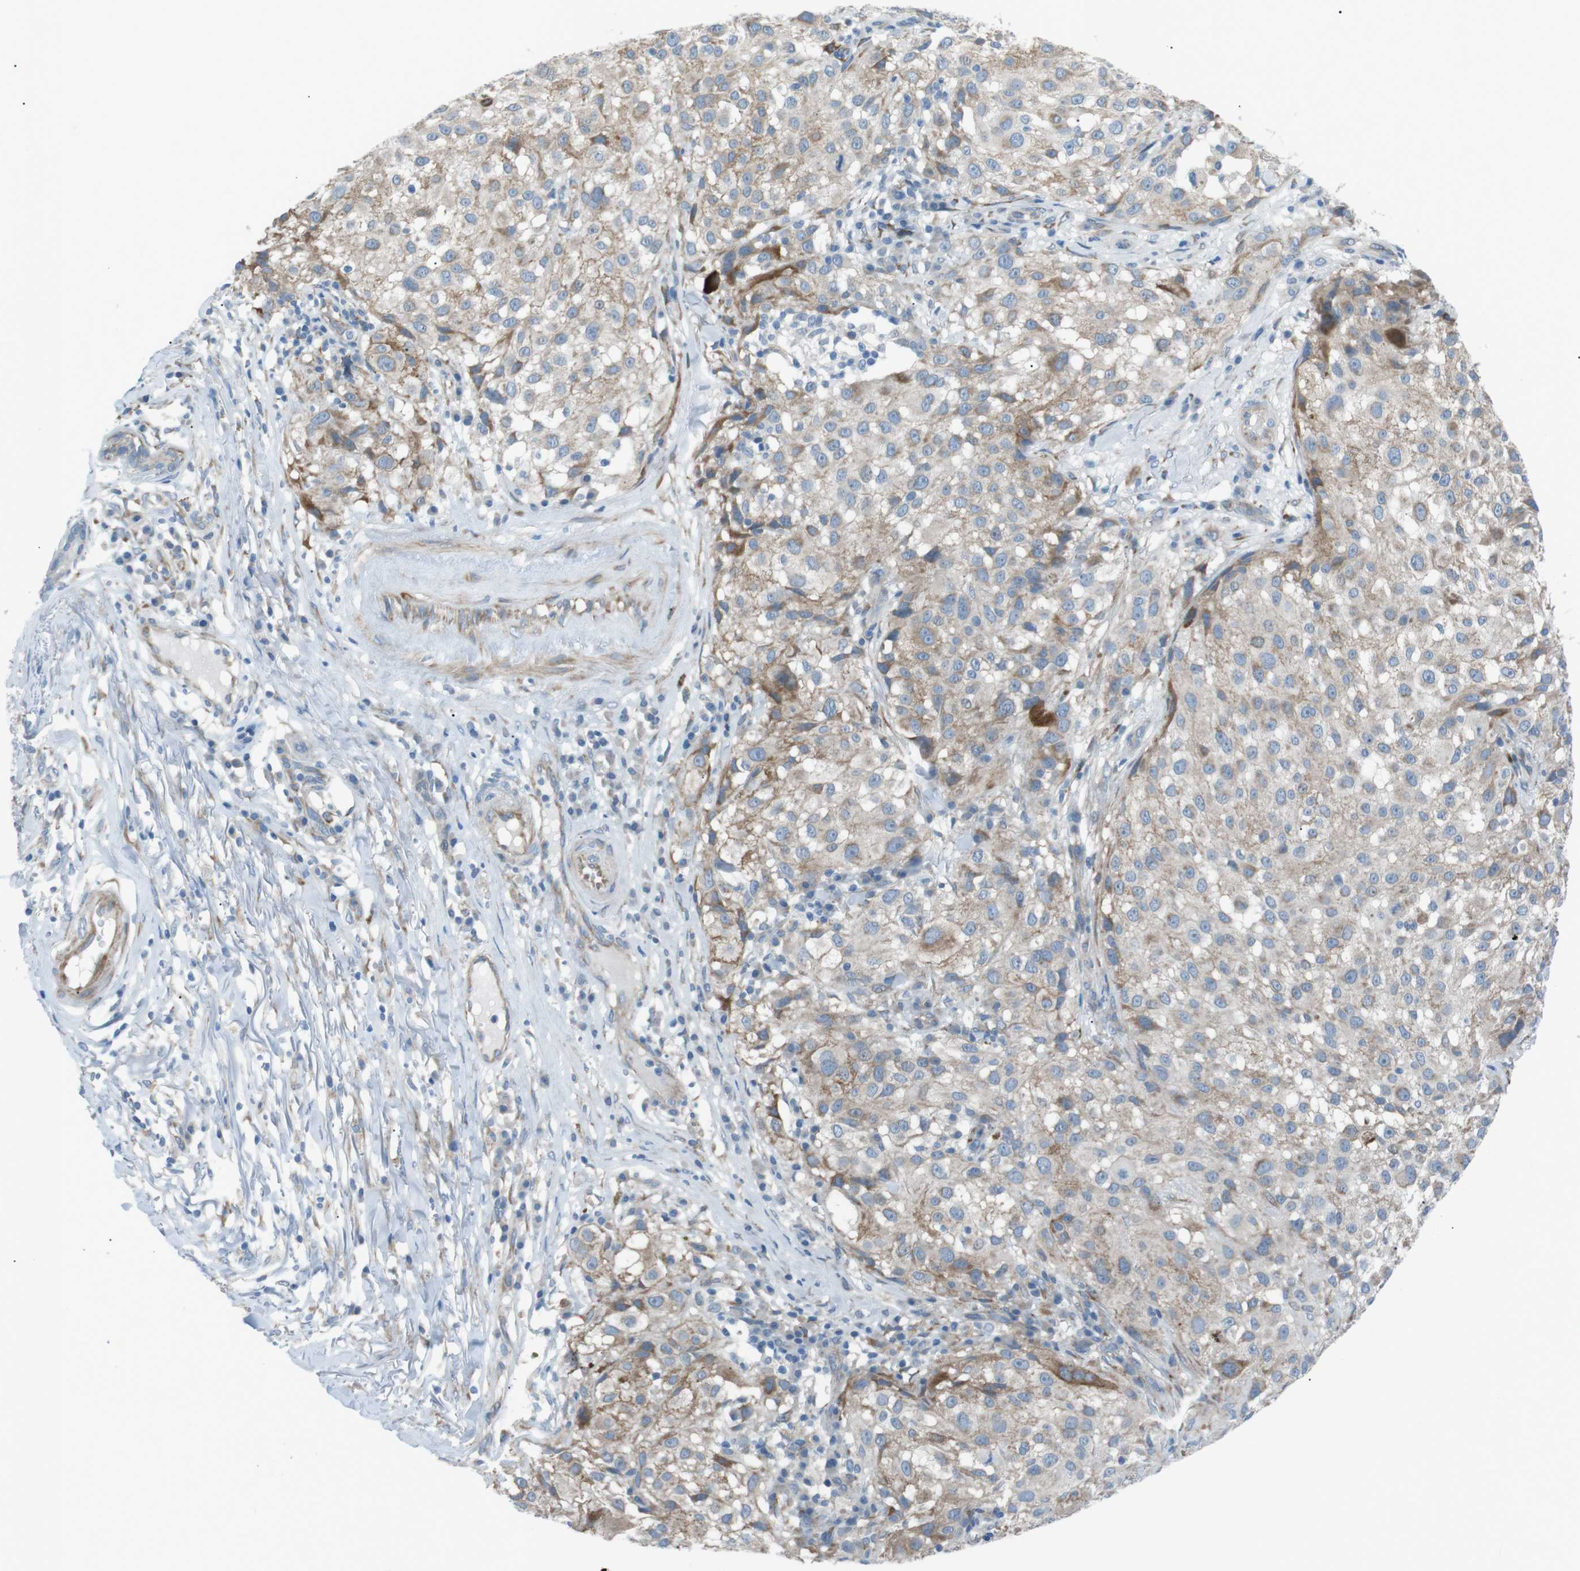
{"staining": {"intensity": "weak", "quantity": ">75%", "location": "cytoplasmic/membranous"}, "tissue": "melanoma", "cell_type": "Tumor cells", "image_type": "cancer", "snomed": [{"axis": "morphology", "description": "Necrosis, NOS"}, {"axis": "morphology", "description": "Malignant melanoma, NOS"}, {"axis": "topography", "description": "Skin"}], "caption": "Immunohistochemical staining of human malignant melanoma shows low levels of weak cytoplasmic/membranous protein positivity in about >75% of tumor cells.", "gene": "MTARC2", "patient": {"sex": "female", "age": 87}}